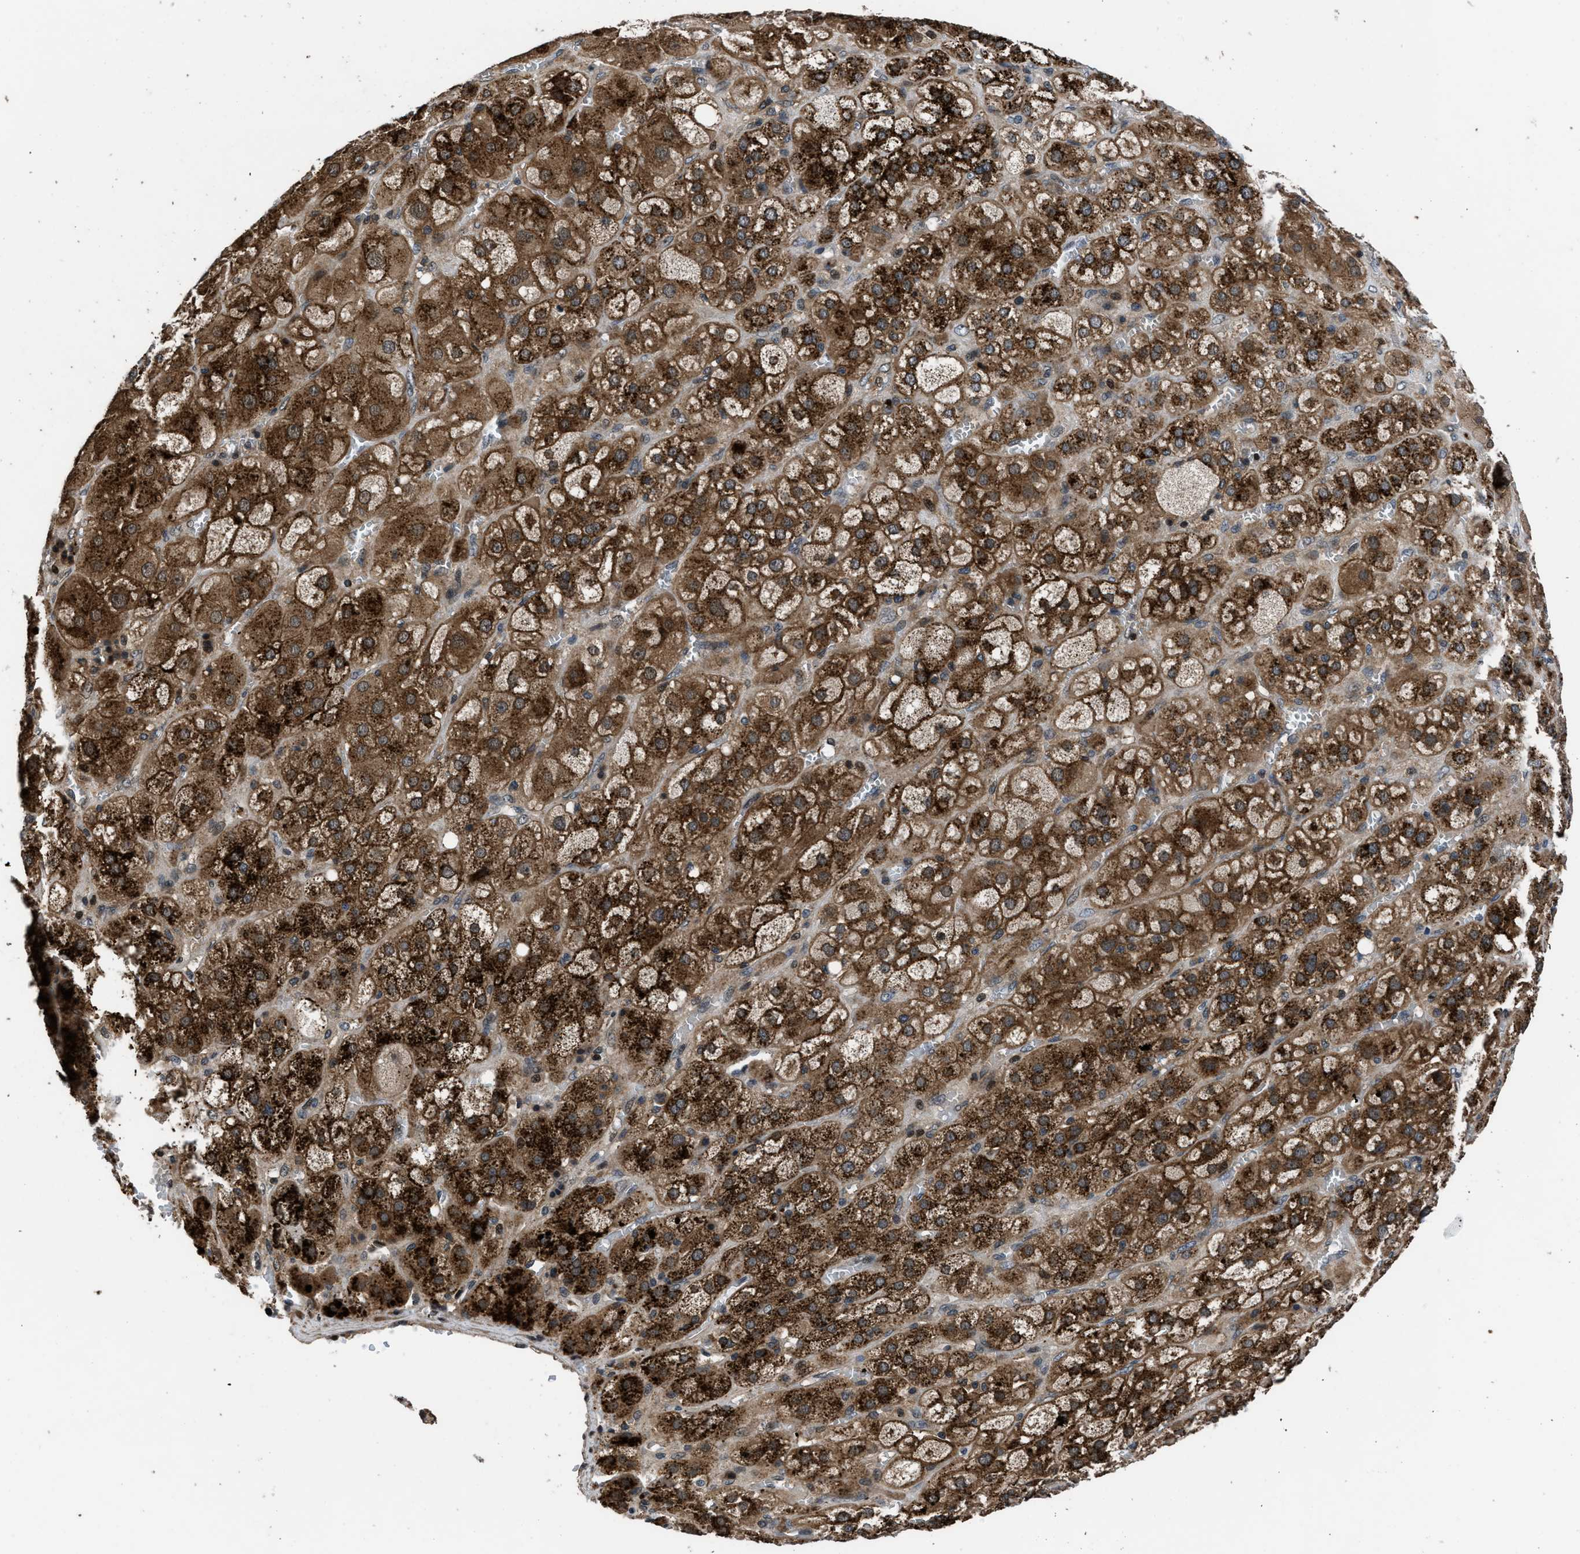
{"staining": {"intensity": "strong", "quantity": ">75%", "location": "cytoplasmic/membranous"}, "tissue": "adrenal gland", "cell_type": "Glandular cells", "image_type": "normal", "snomed": [{"axis": "morphology", "description": "Normal tissue, NOS"}, {"axis": "topography", "description": "Adrenal gland"}], "caption": "Protein analysis of normal adrenal gland reveals strong cytoplasmic/membranous staining in about >75% of glandular cells.", "gene": "CTBS", "patient": {"sex": "female", "age": 47}}